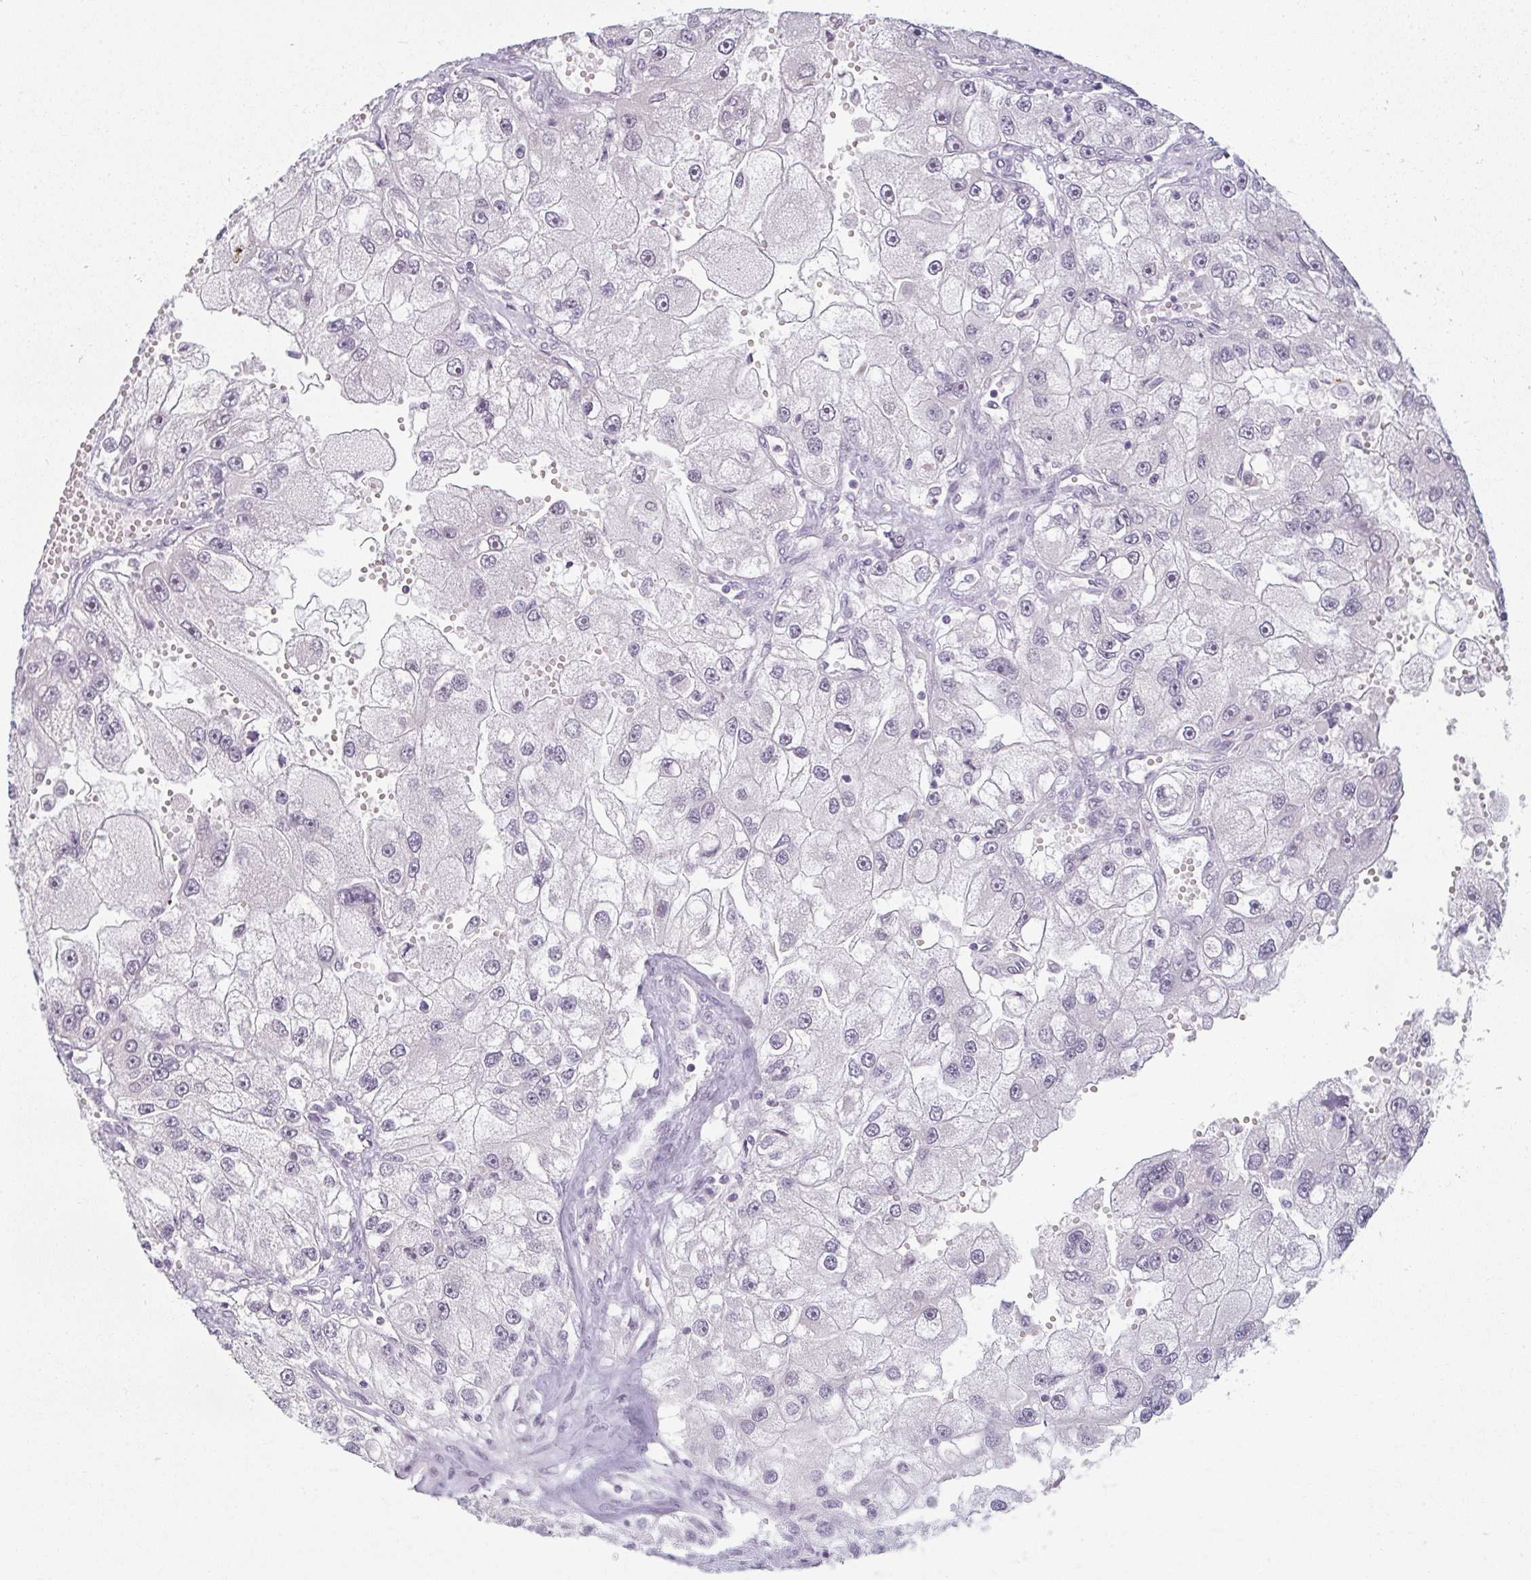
{"staining": {"intensity": "negative", "quantity": "none", "location": "none"}, "tissue": "renal cancer", "cell_type": "Tumor cells", "image_type": "cancer", "snomed": [{"axis": "morphology", "description": "Adenocarcinoma, NOS"}, {"axis": "topography", "description": "Kidney"}], "caption": "Histopathology image shows no protein positivity in tumor cells of renal adenocarcinoma tissue. The staining is performed using DAB (3,3'-diaminobenzidine) brown chromogen with nuclei counter-stained in using hematoxylin.", "gene": "RBBP6", "patient": {"sex": "male", "age": 63}}